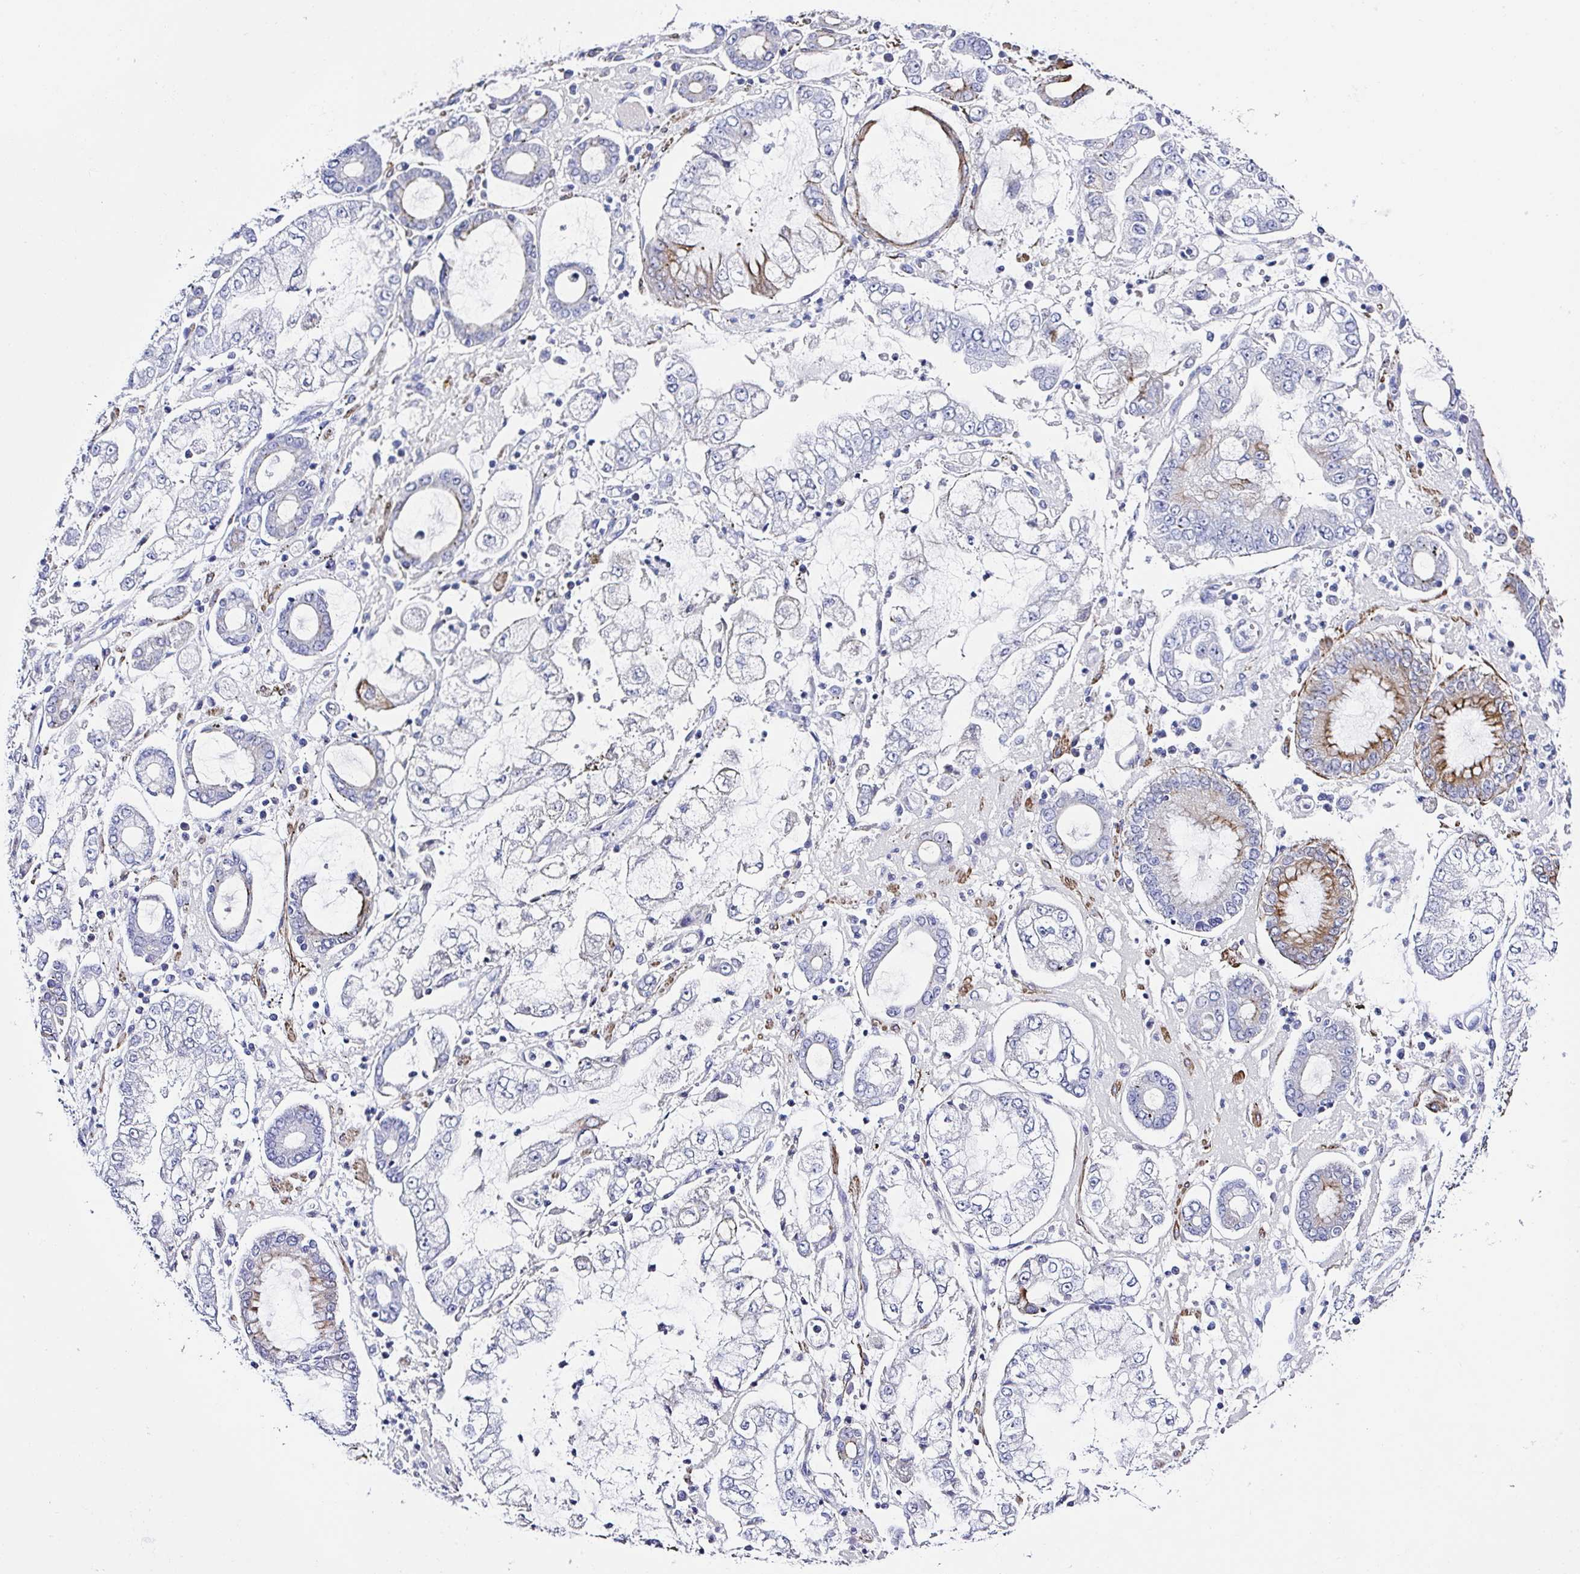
{"staining": {"intensity": "negative", "quantity": "none", "location": "none"}, "tissue": "stomach cancer", "cell_type": "Tumor cells", "image_type": "cancer", "snomed": [{"axis": "morphology", "description": "Adenocarcinoma, NOS"}, {"axis": "topography", "description": "Stomach"}], "caption": "Immunohistochemistry photomicrograph of human adenocarcinoma (stomach) stained for a protein (brown), which displays no staining in tumor cells.", "gene": "PPFIA4", "patient": {"sex": "male", "age": 76}}